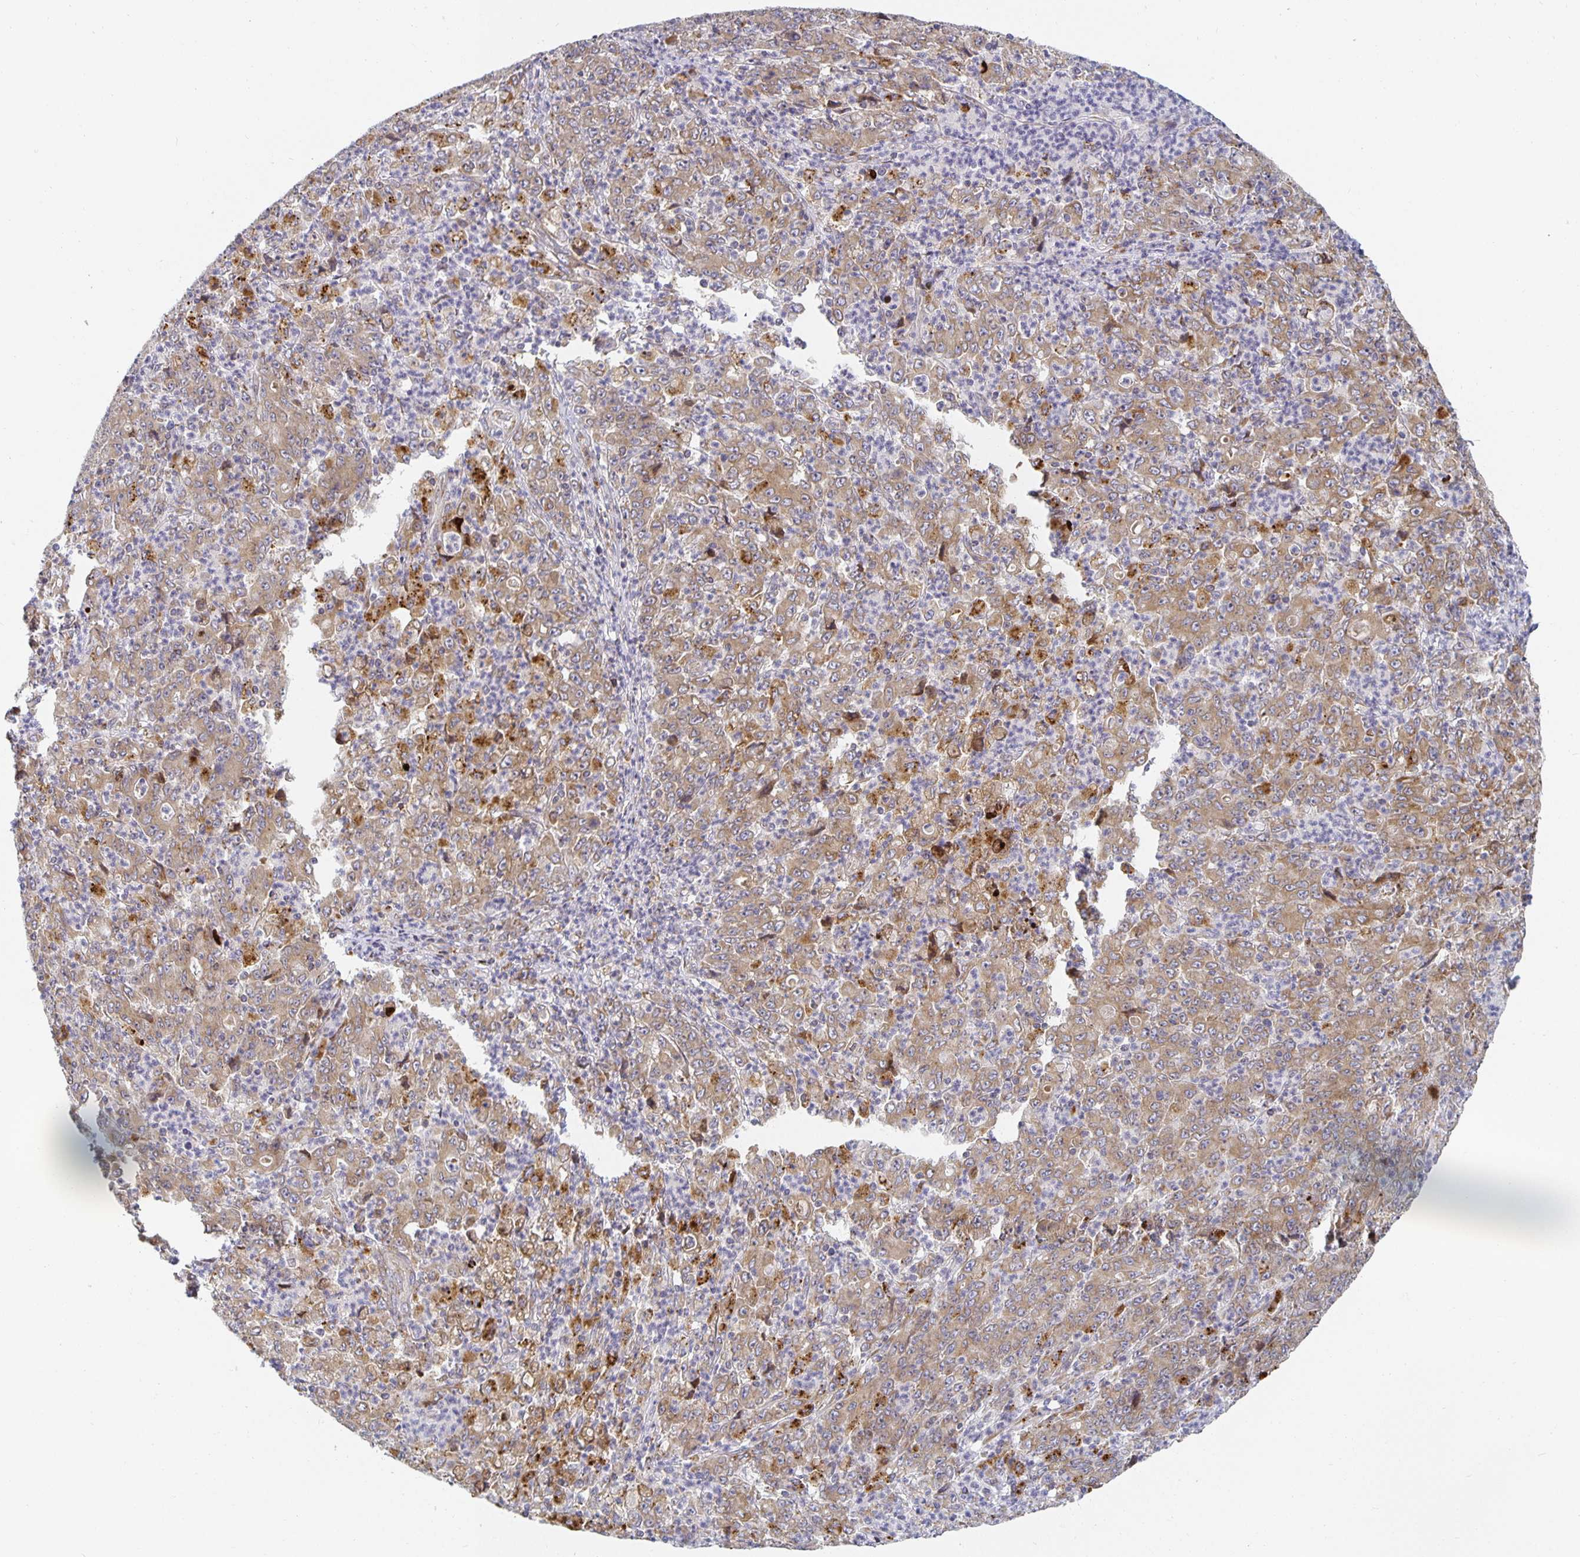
{"staining": {"intensity": "weak", "quantity": ">75%", "location": "cytoplasmic/membranous"}, "tissue": "stomach cancer", "cell_type": "Tumor cells", "image_type": "cancer", "snomed": [{"axis": "morphology", "description": "Adenocarcinoma, NOS"}, {"axis": "topography", "description": "Stomach, lower"}], "caption": "Weak cytoplasmic/membranous positivity for a protein is seen in approximately >75% of tumor cells of stomach cancer using IHC.", "gene": "NOMO1", "patient": {"sex": "female", "age": 71}}